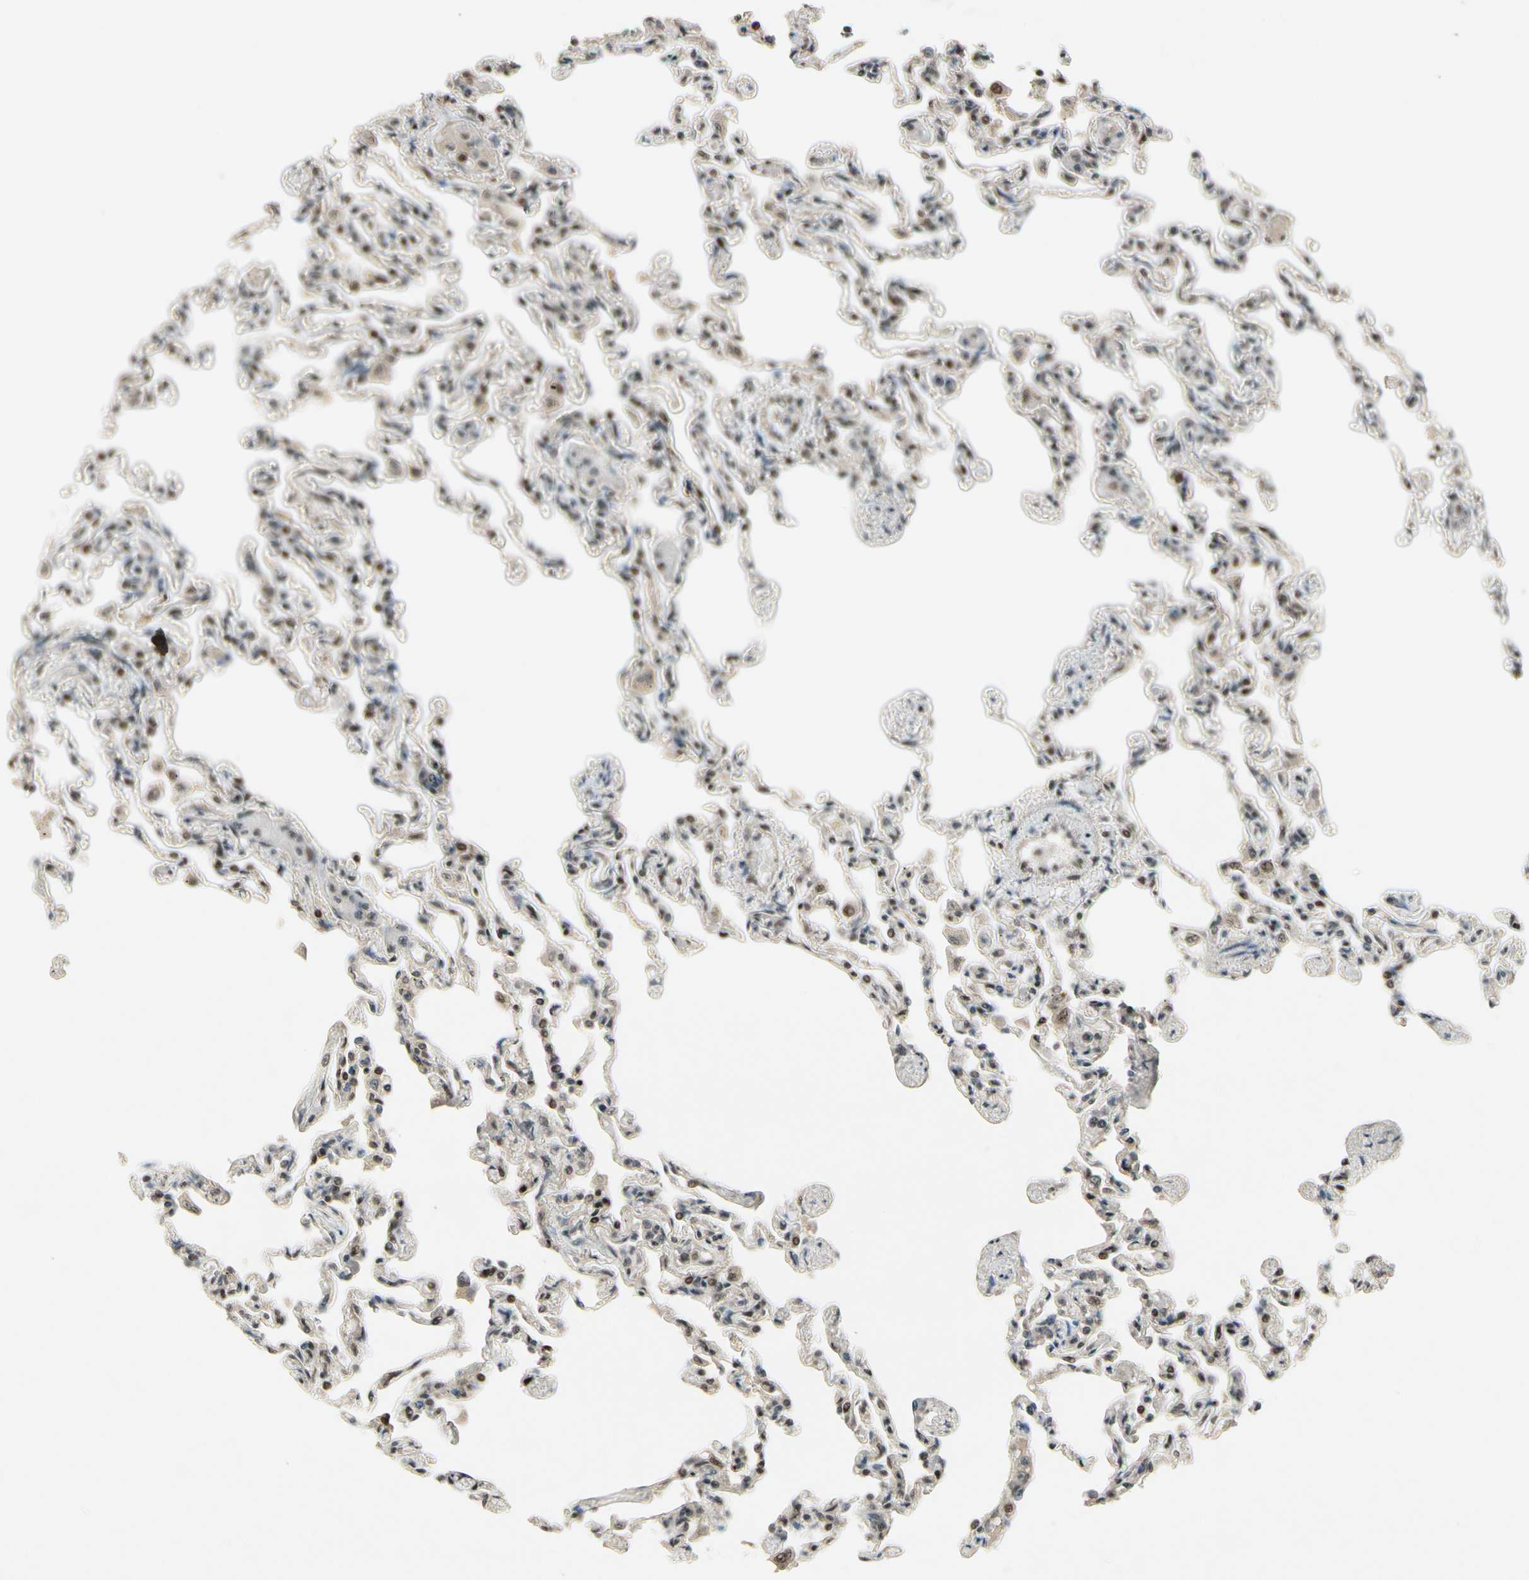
{"staining": {"intensity": "moderate", "quantity": "25%-75%", "location": "nuclear"}, "tissue": "lung", "cell_type": "Alveolar cells", "image_type": "normal", "snomed": [{"axis": "morphology", "description": "Normal tissue, NOS"}, {"axis": "topography", "description": "Lung"}], "caption": "Protein staining of normal lung shows moderate nuclear staining in about 25%-75% of alveolar cells.", "gene": "CDK11A", "patient": {"sex": "male", "age": 21}}